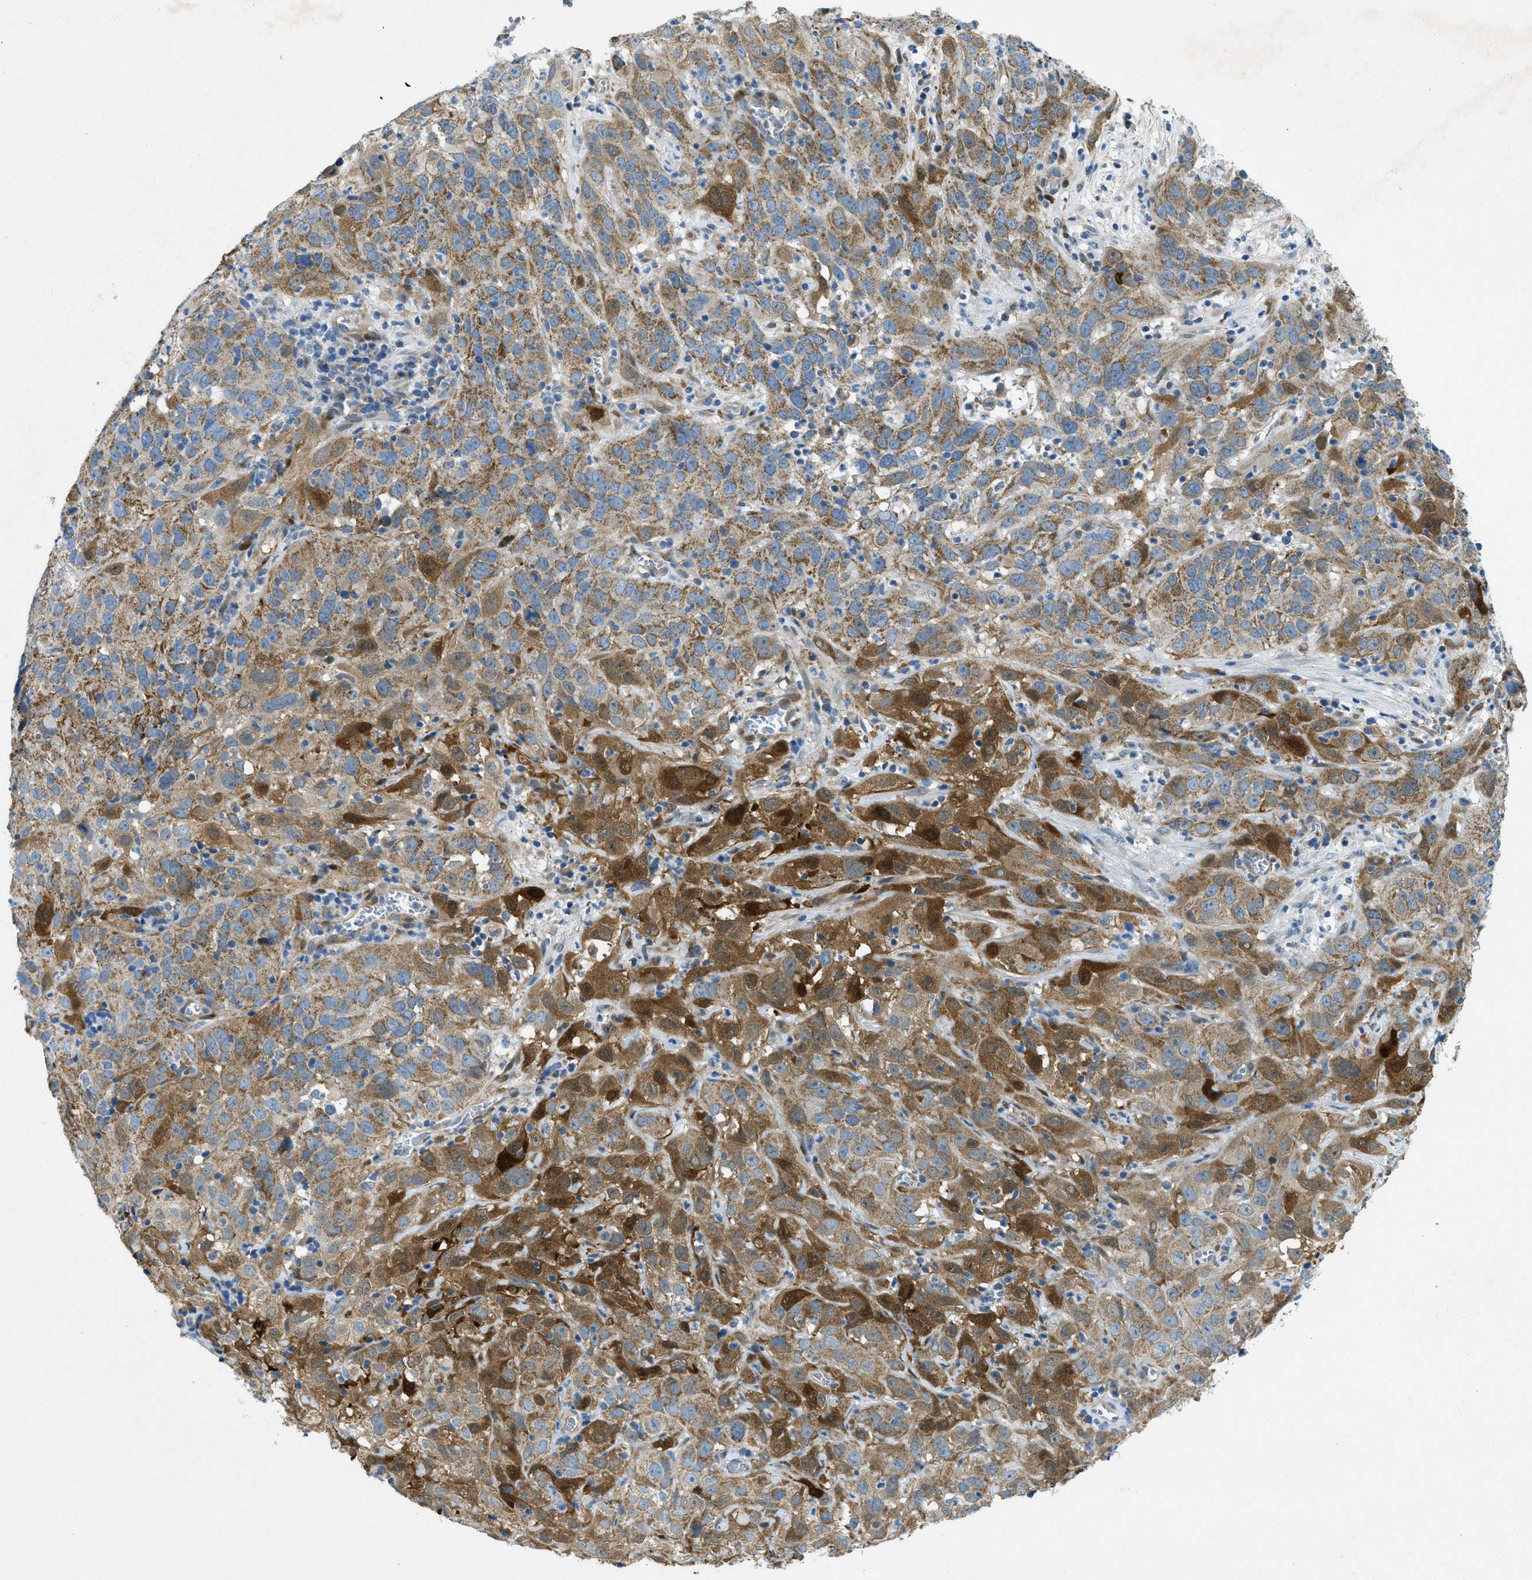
{"staining": {"intensity": "moderate", "quantity": ">75%", "location": "cytoplasmic/membranous"}, "tissue": "cervical cancer", "cell_type": "Tumor cells", "image_type": "cancer", "snomed": [{"axis": "morphology", "description": "Squamous cell carcinoma, NOS"}, {"axis": "topography", "description": "Cervix"}], "caption": "Human squamous cell carcinoma (cervical) stained with a protein marker shows moderate staining in tumor cells.", "gene": "CYGB", "patient": {"sex": "female", "age": 32}}